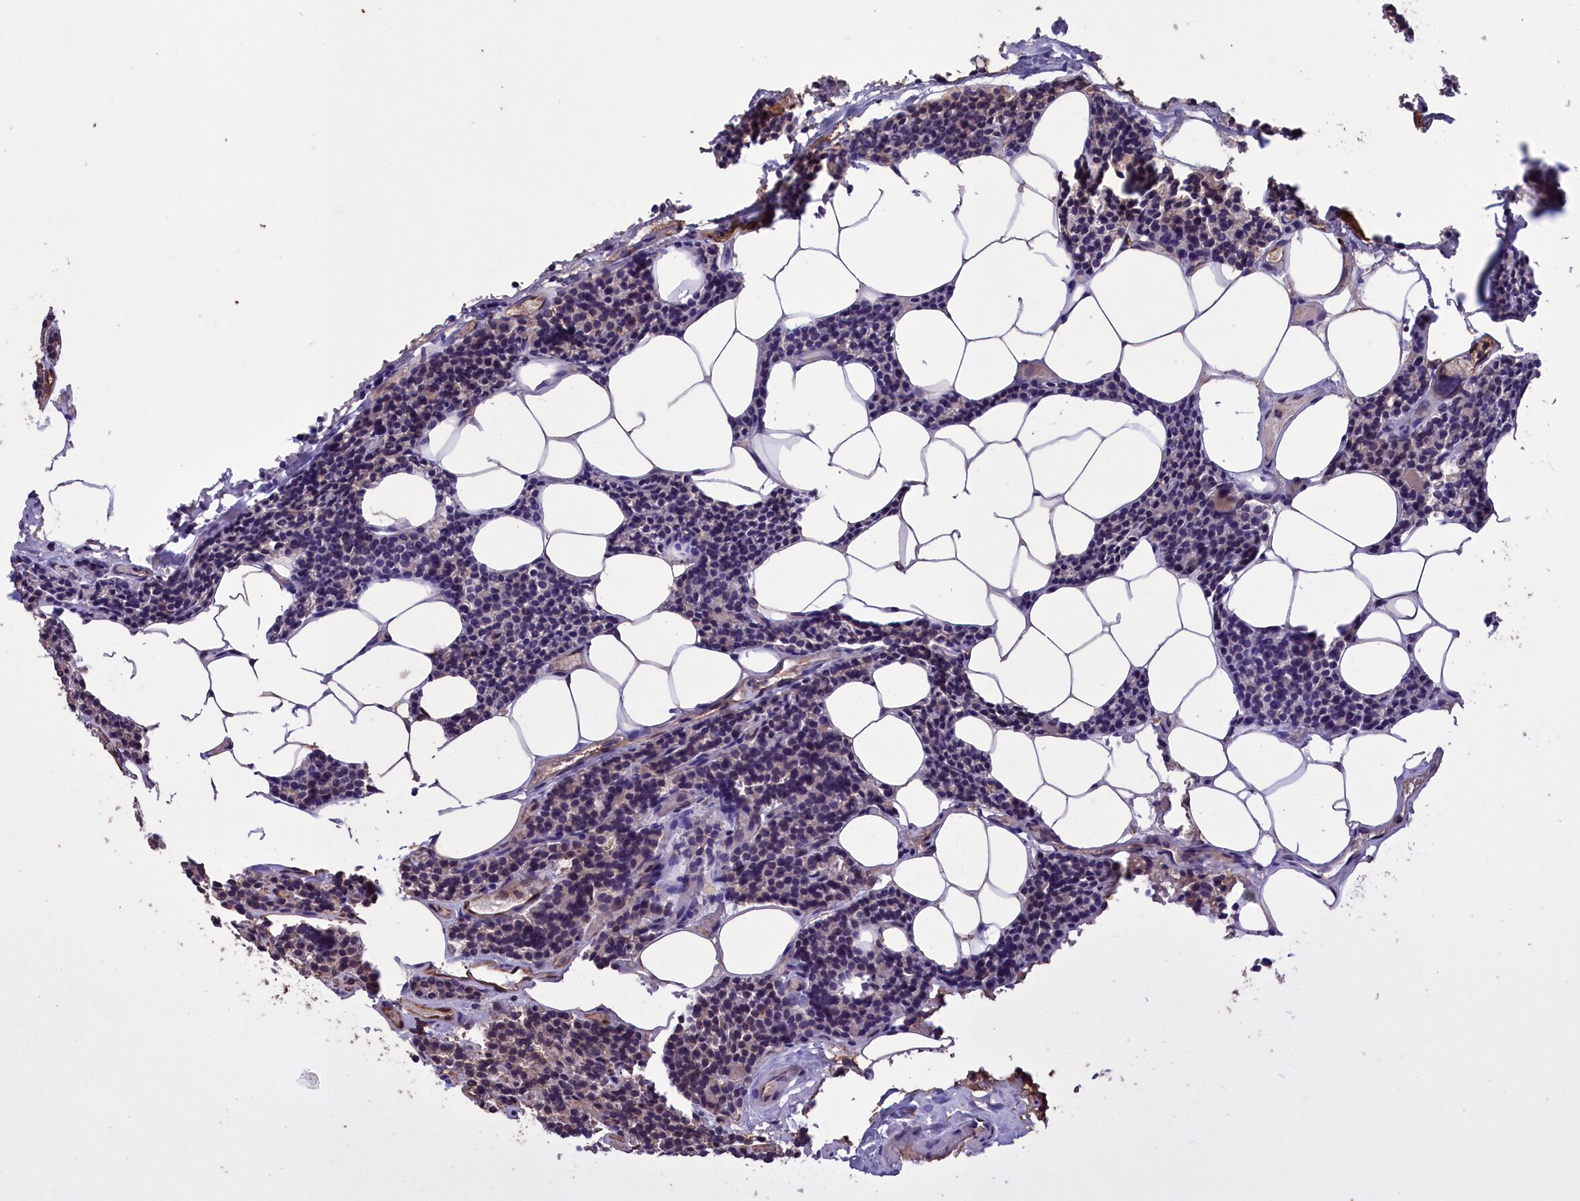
{"staining": {"intensity": "negative", "quantity": "none", "location": "none"}, "tissue": "parathyroid gland", "cell_type": "Glandular cells", "image_type": "normal", "snomed": [{"axis": "morphology", "description": "Normal tissue, NOS"}, {"axis": "topography", "description": "Parathyroid gland"}], "caption": "IHC micrograph of normal parathyroid gland: parathyroid gland stained with DAB displays no significant protein staining in glandular cells.", "gene": "DAPK3", "patient": {"sex": "female", "age": 43}}